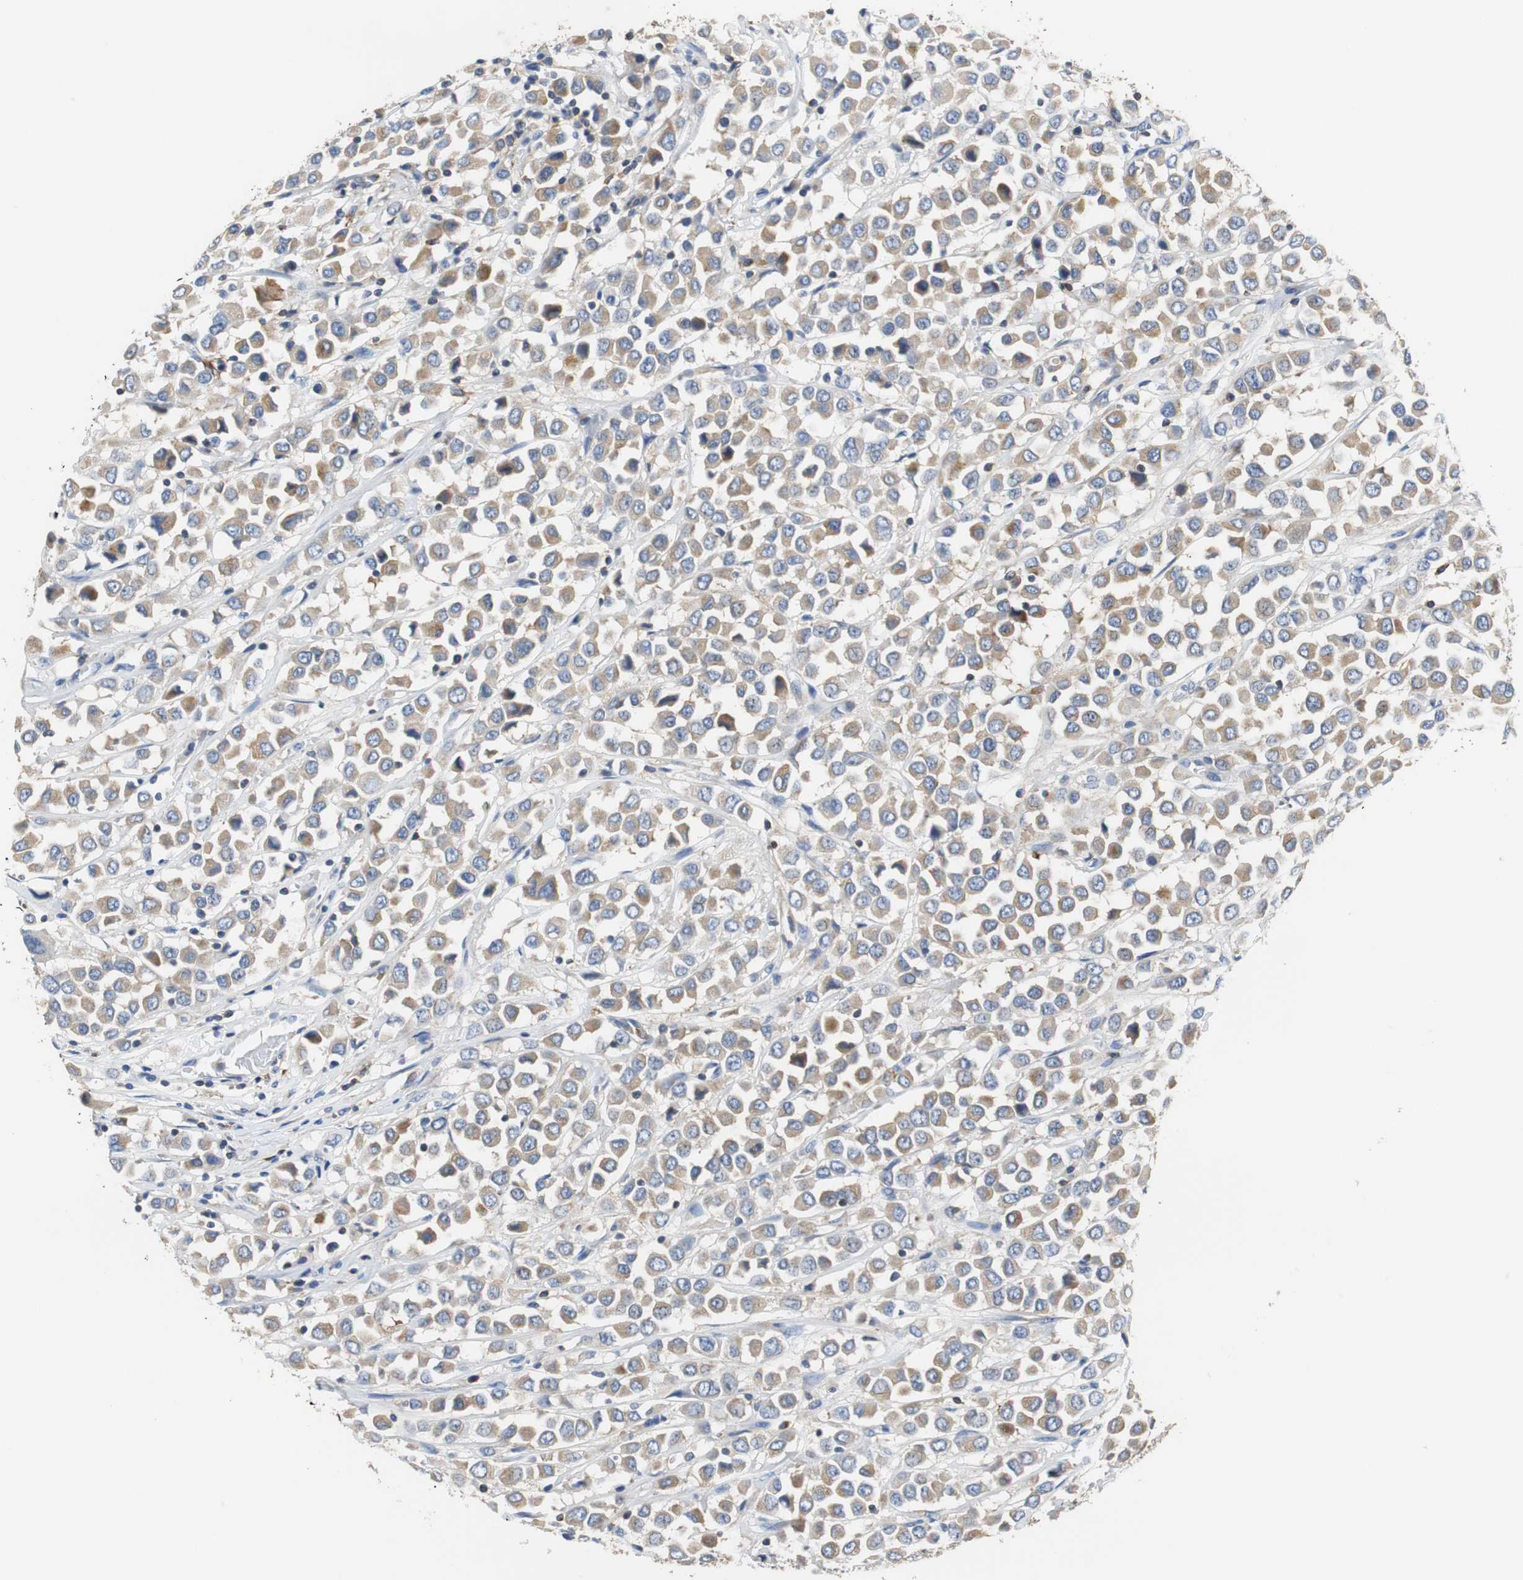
{"staining": {"intensity": "moderate", "quantity": ">75%", "location": "cytoplasmic/membranous"}, "tissue": "breast cancer", "cell_type": "Tumor cells", "image_type": "cancer", "snomed": [{"axis": "morphology", "description": "Duct carcinoma"}, {"axis": "topography", "description": "Breast"}], "caption": "A brown stain highlights moderate cytoplasmic/membranous staining of a protein in human breast infiltrating ductal carcinoma tumor cells. (Brightfield microscopy of DAB IHC at high magnification).", "gene": "VAMP8", "patient": {"sex": "female", "age": 61}}